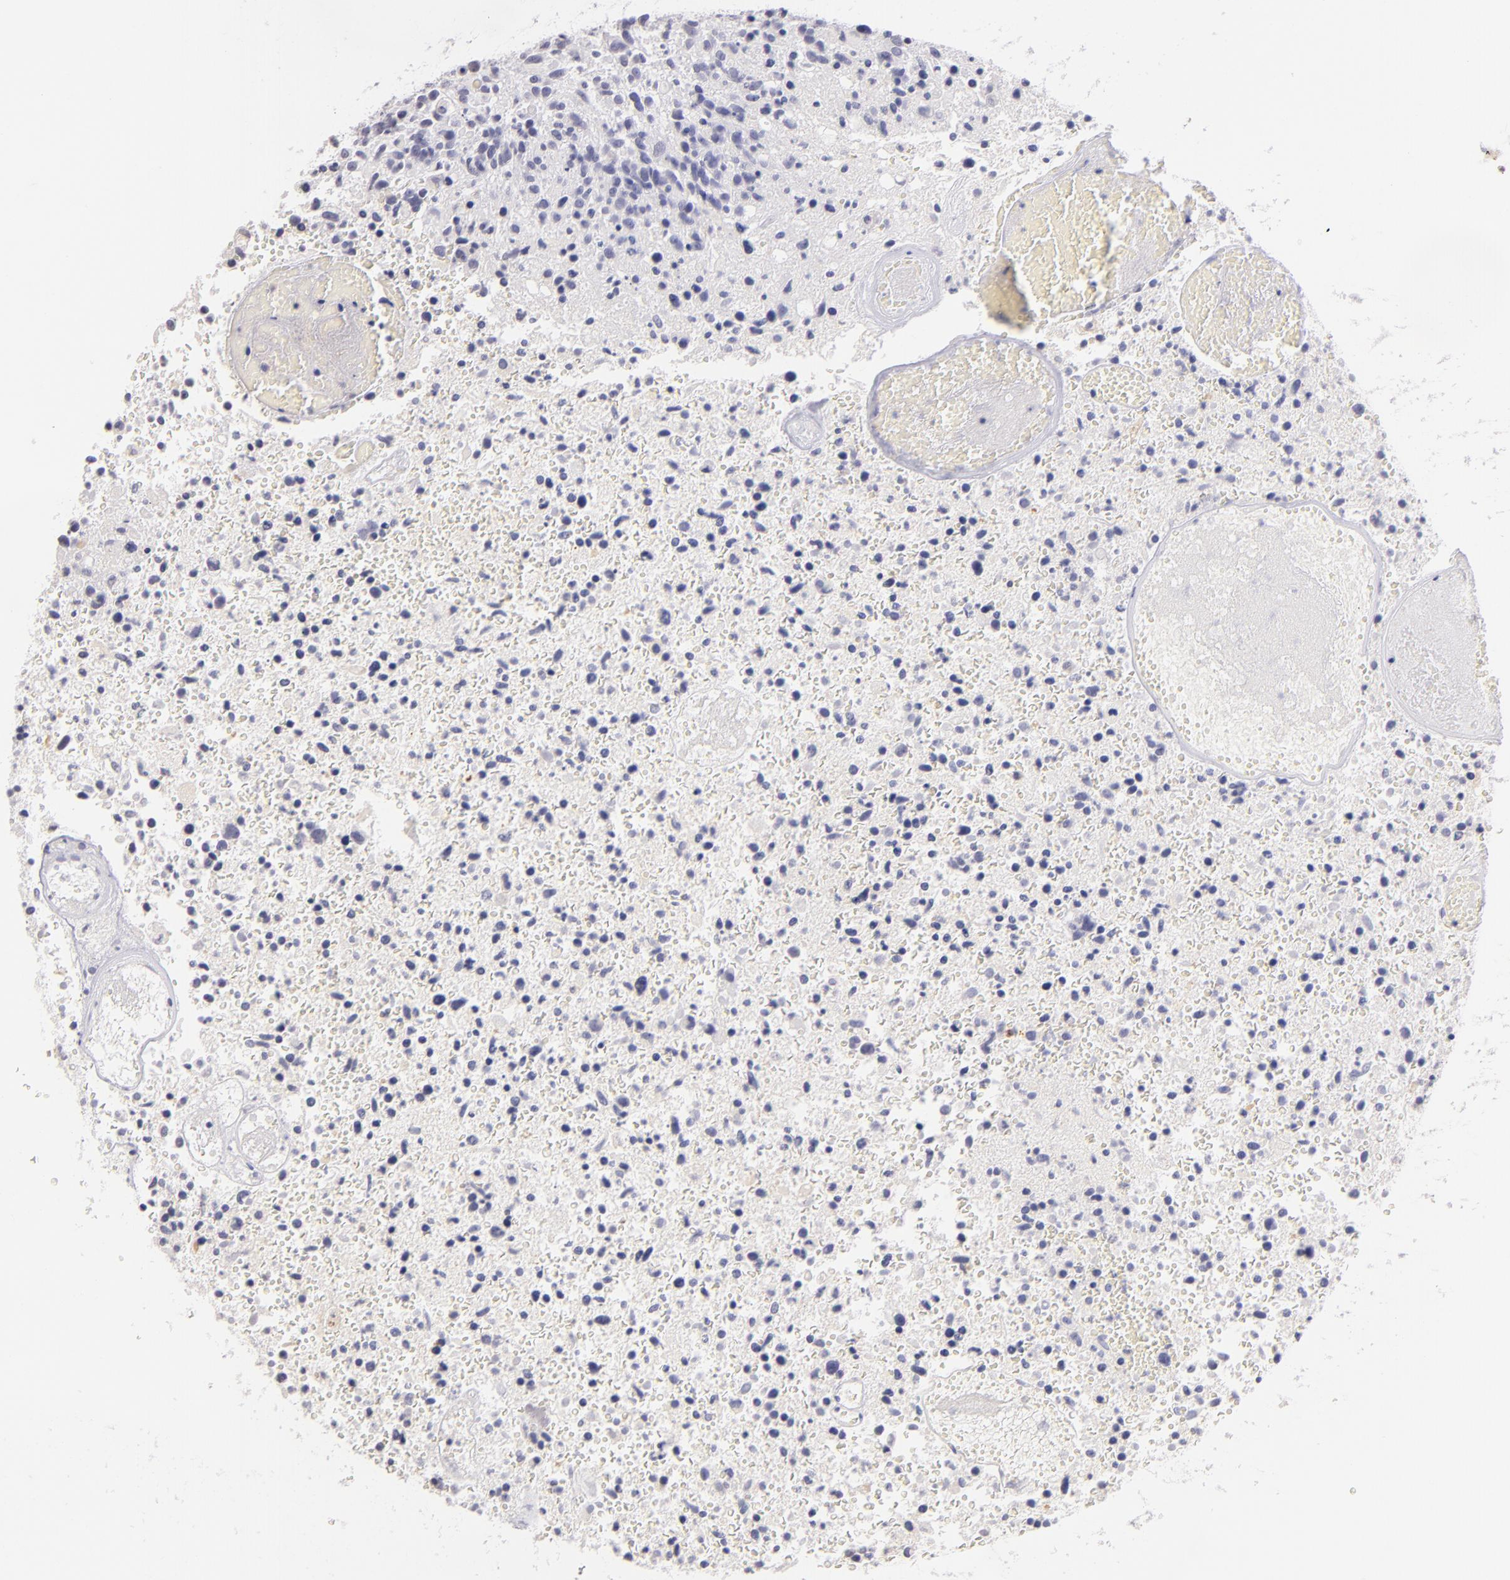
{"staining": {"intensity": "negative", "quantity": "none", "location": "none"}, "tissue": "glioma", "cell_type": "Tumor cells", "image_type": "cancer", "snomed": [{"axis": "morphology", "description": "Glioma, malignant, High grade"}, {"axis": "topography", "description": "Brain"}], "caption": "This is an IHC photomicrograph of human glioma. There is no positivity in tumor cells.", "gene": "IL2RA", "patient": {"sex": "male", "age": 72}}